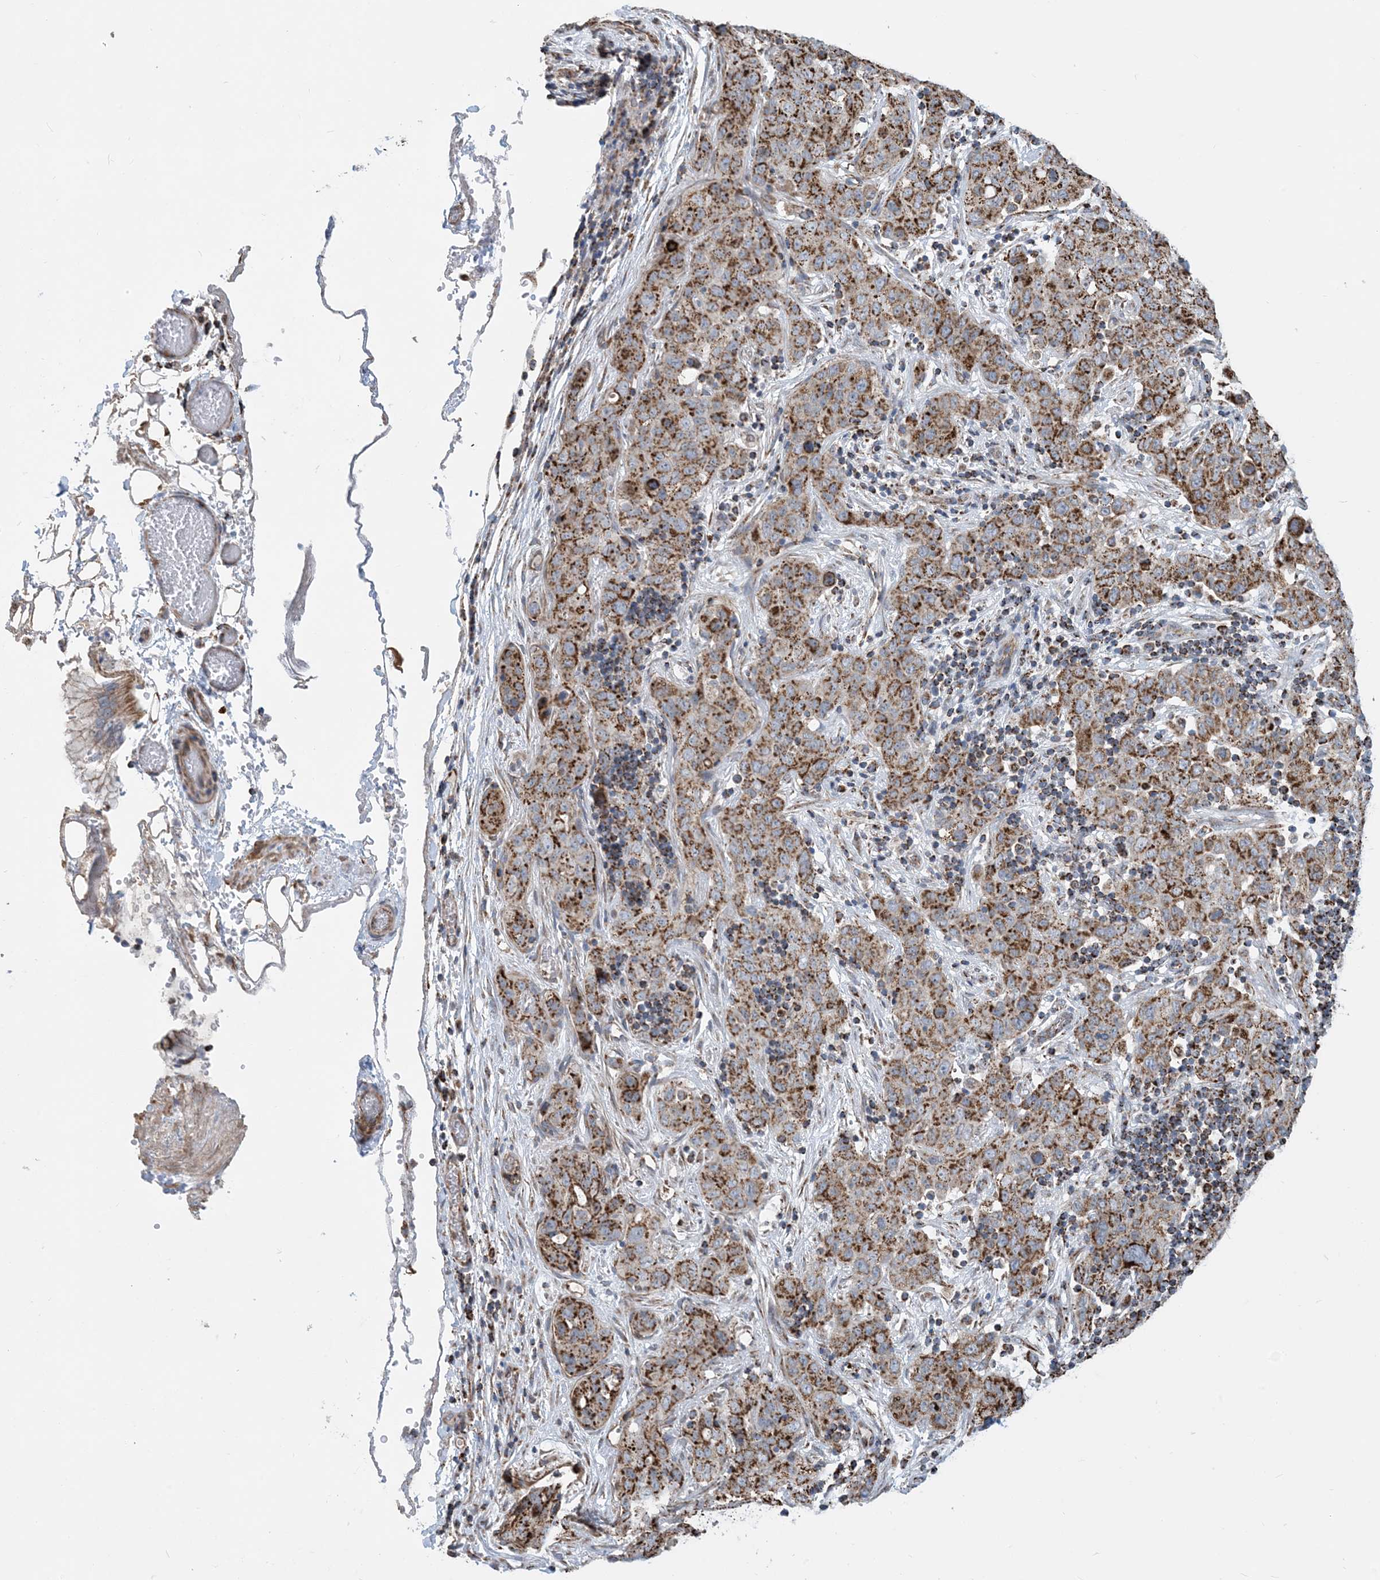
{"staining": {"intensity": "moderate", "quantity": ">75%", "location": "cytoplasmic/membranous"}, "tissue": "stomach cancer", "cell_type": "Tumor cells", "image_type": "cancer", "snomed": [{"axis": "morphology", "description": "Normal tissue, NOS"}, {"axis": "morphology", "description": "Adenocarcinoma, NOS"}, {"axis": "topography", "description": "Lymph node"}, {"axis": "topography", "description": "Stomach"}], "caption": "A micrograph of stomach cancer (adenocarcinoma) stained for a protein demonstrates moderate cytoplasmic/membranous brown staining in tumor cells.", "gene": "PCDHGA1", "patient": {"sex": "male", "age": 48}}